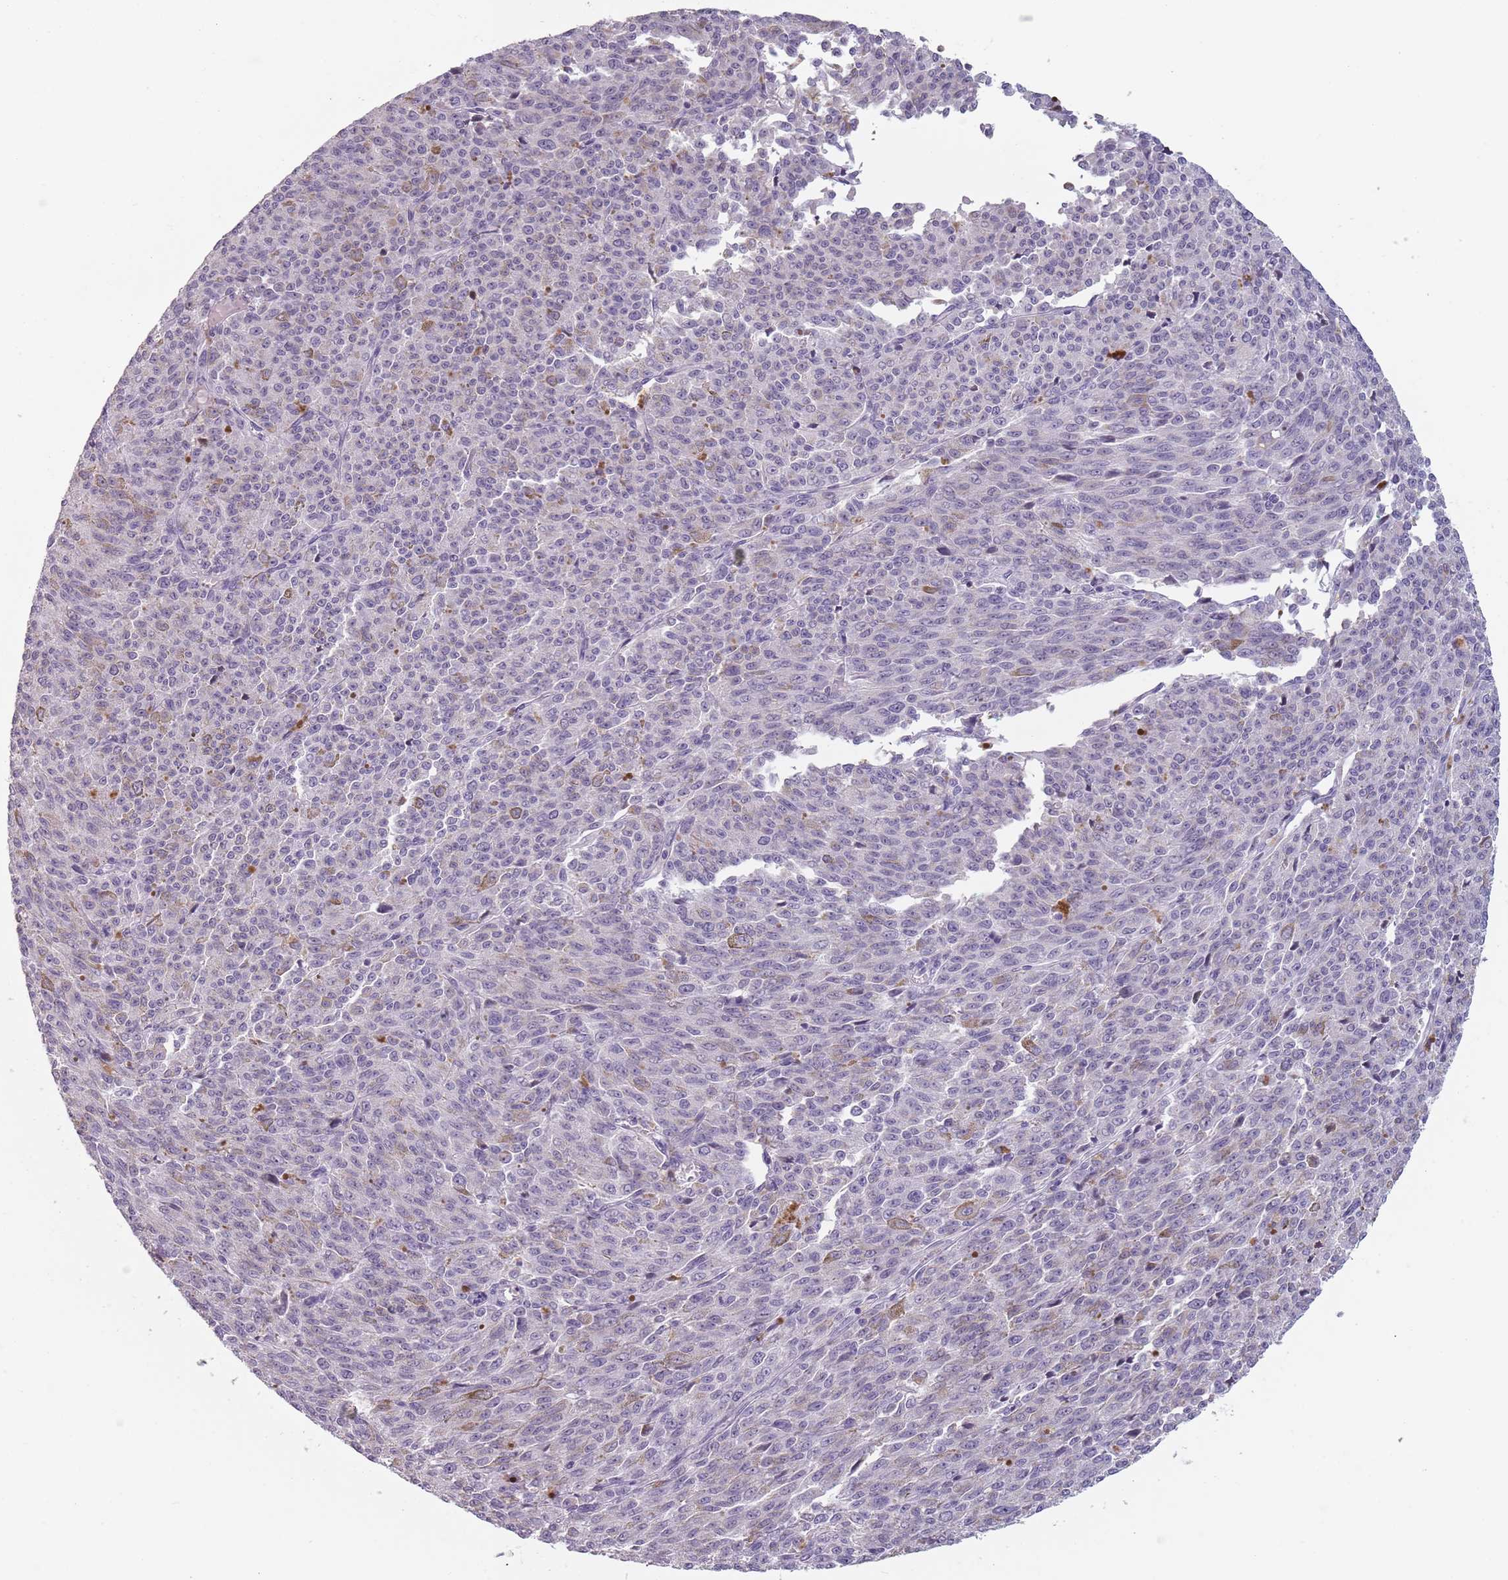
{"staining": {"intensity": "negative", "quantity": "none", "location": "none"}, "tissue": "melanoma", "cell_type": "Tumor cells", "image_type": "cancer", "snomed": [{"axis": "morphology", "description": "Malignant melanoma, NOS"}, {"axis": "topography", "description": "Skin"}], "caption": "Immunohistochemical staining of malignant melanoma exhibits no significant expression in tumor cells. (IHC, brightfield microscopy, high magnification).", "gene": "CEP19", "patient": {"sex": "female", "age": 52}}